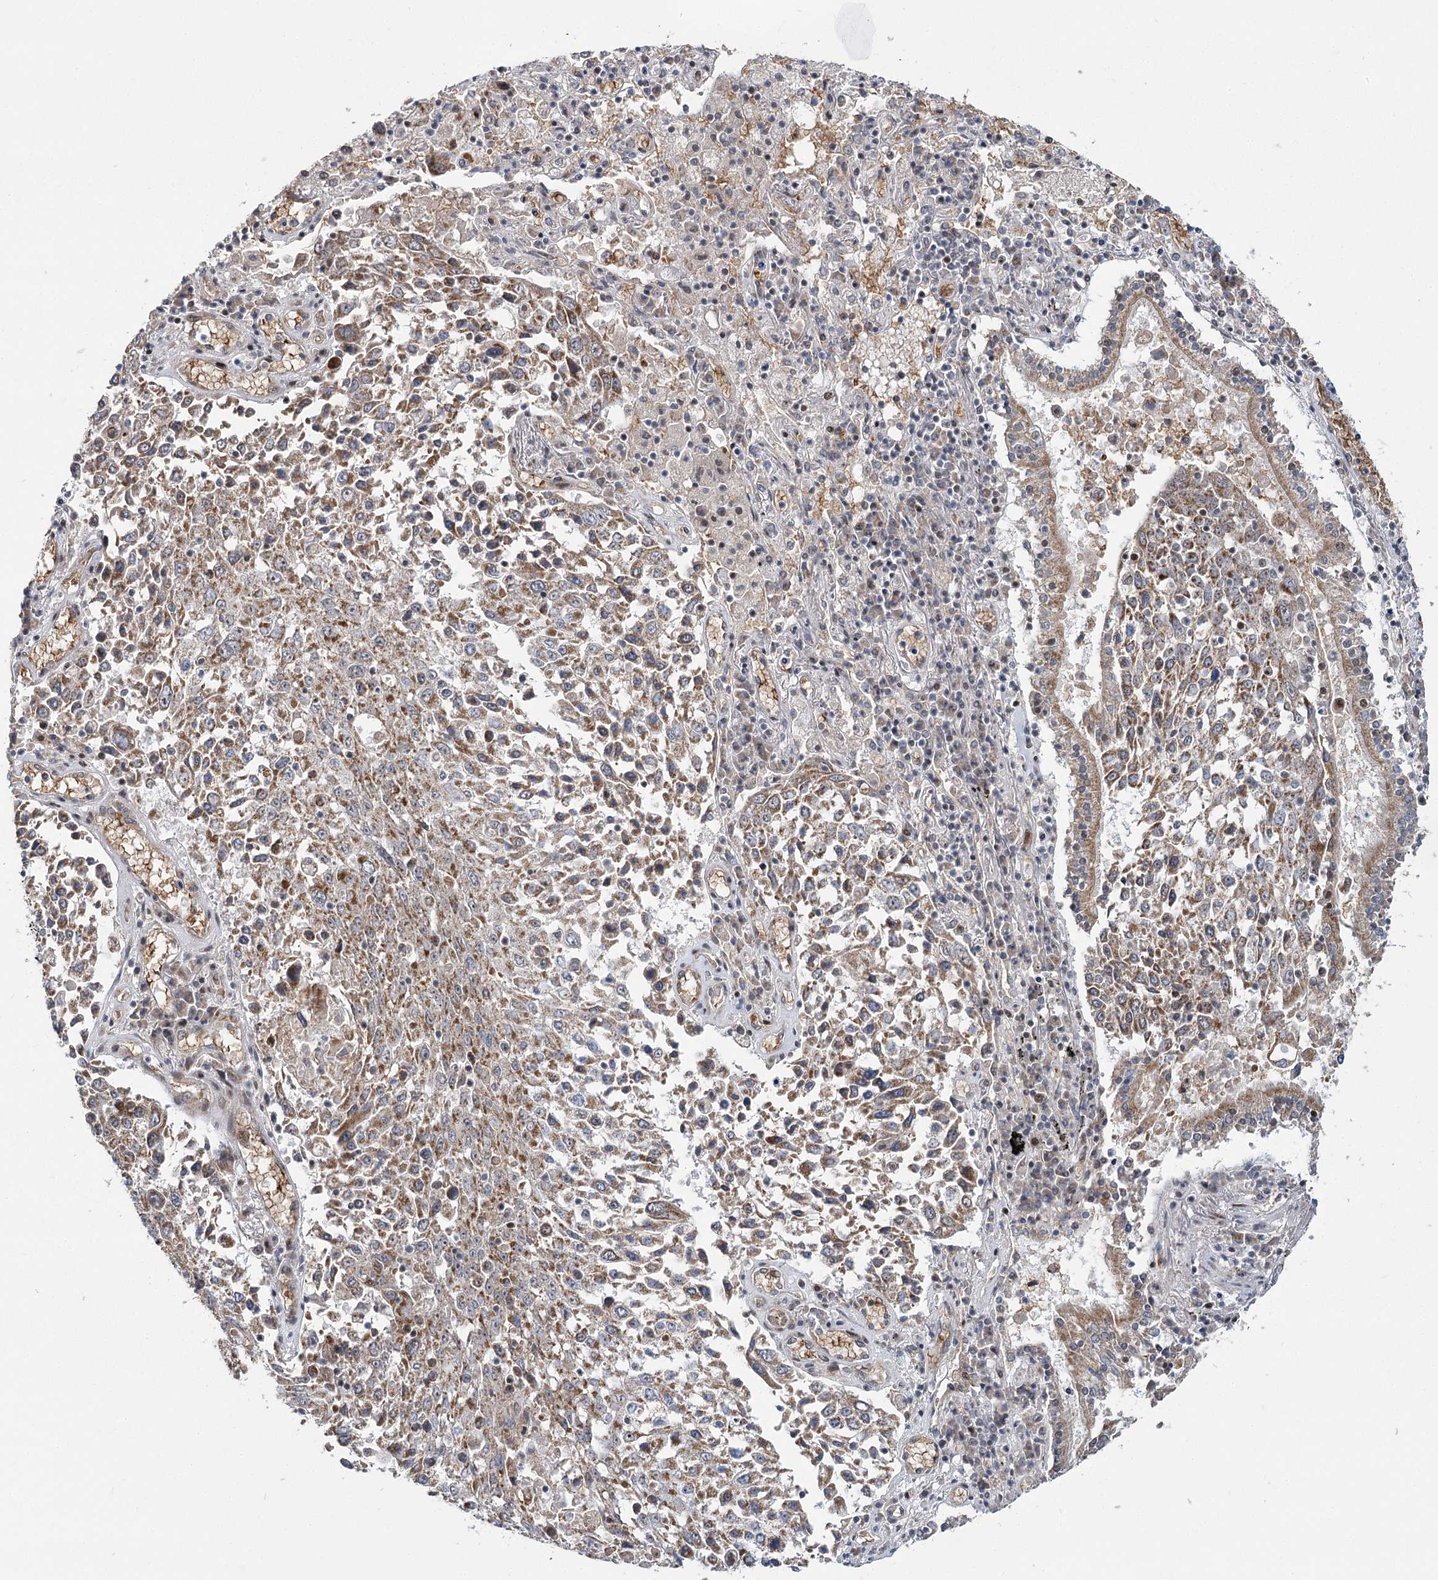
{"staining": {"intensity": "moderate", "quantity": ">75%", "location": "cytoplasmic/membranous"}, "tissue": "lung cancer", "cell_type": "Tumor cells", "image_type": "cancer", "snomed": [{"axis": "morphology", "description": "Squamous cell carcinoma, NOS"}, {"axis": "topography", "description": "Lung"}], "caption": "Lung cancer (squamous cell carcinoma) stained with immunohistochemistry (IHC) demonstrates moderate cytoplasmic/membranous staining in about >75% of tumor cells.", "gene": "NSMCE4A", "patient": {"sex": "male", "age": 65}}